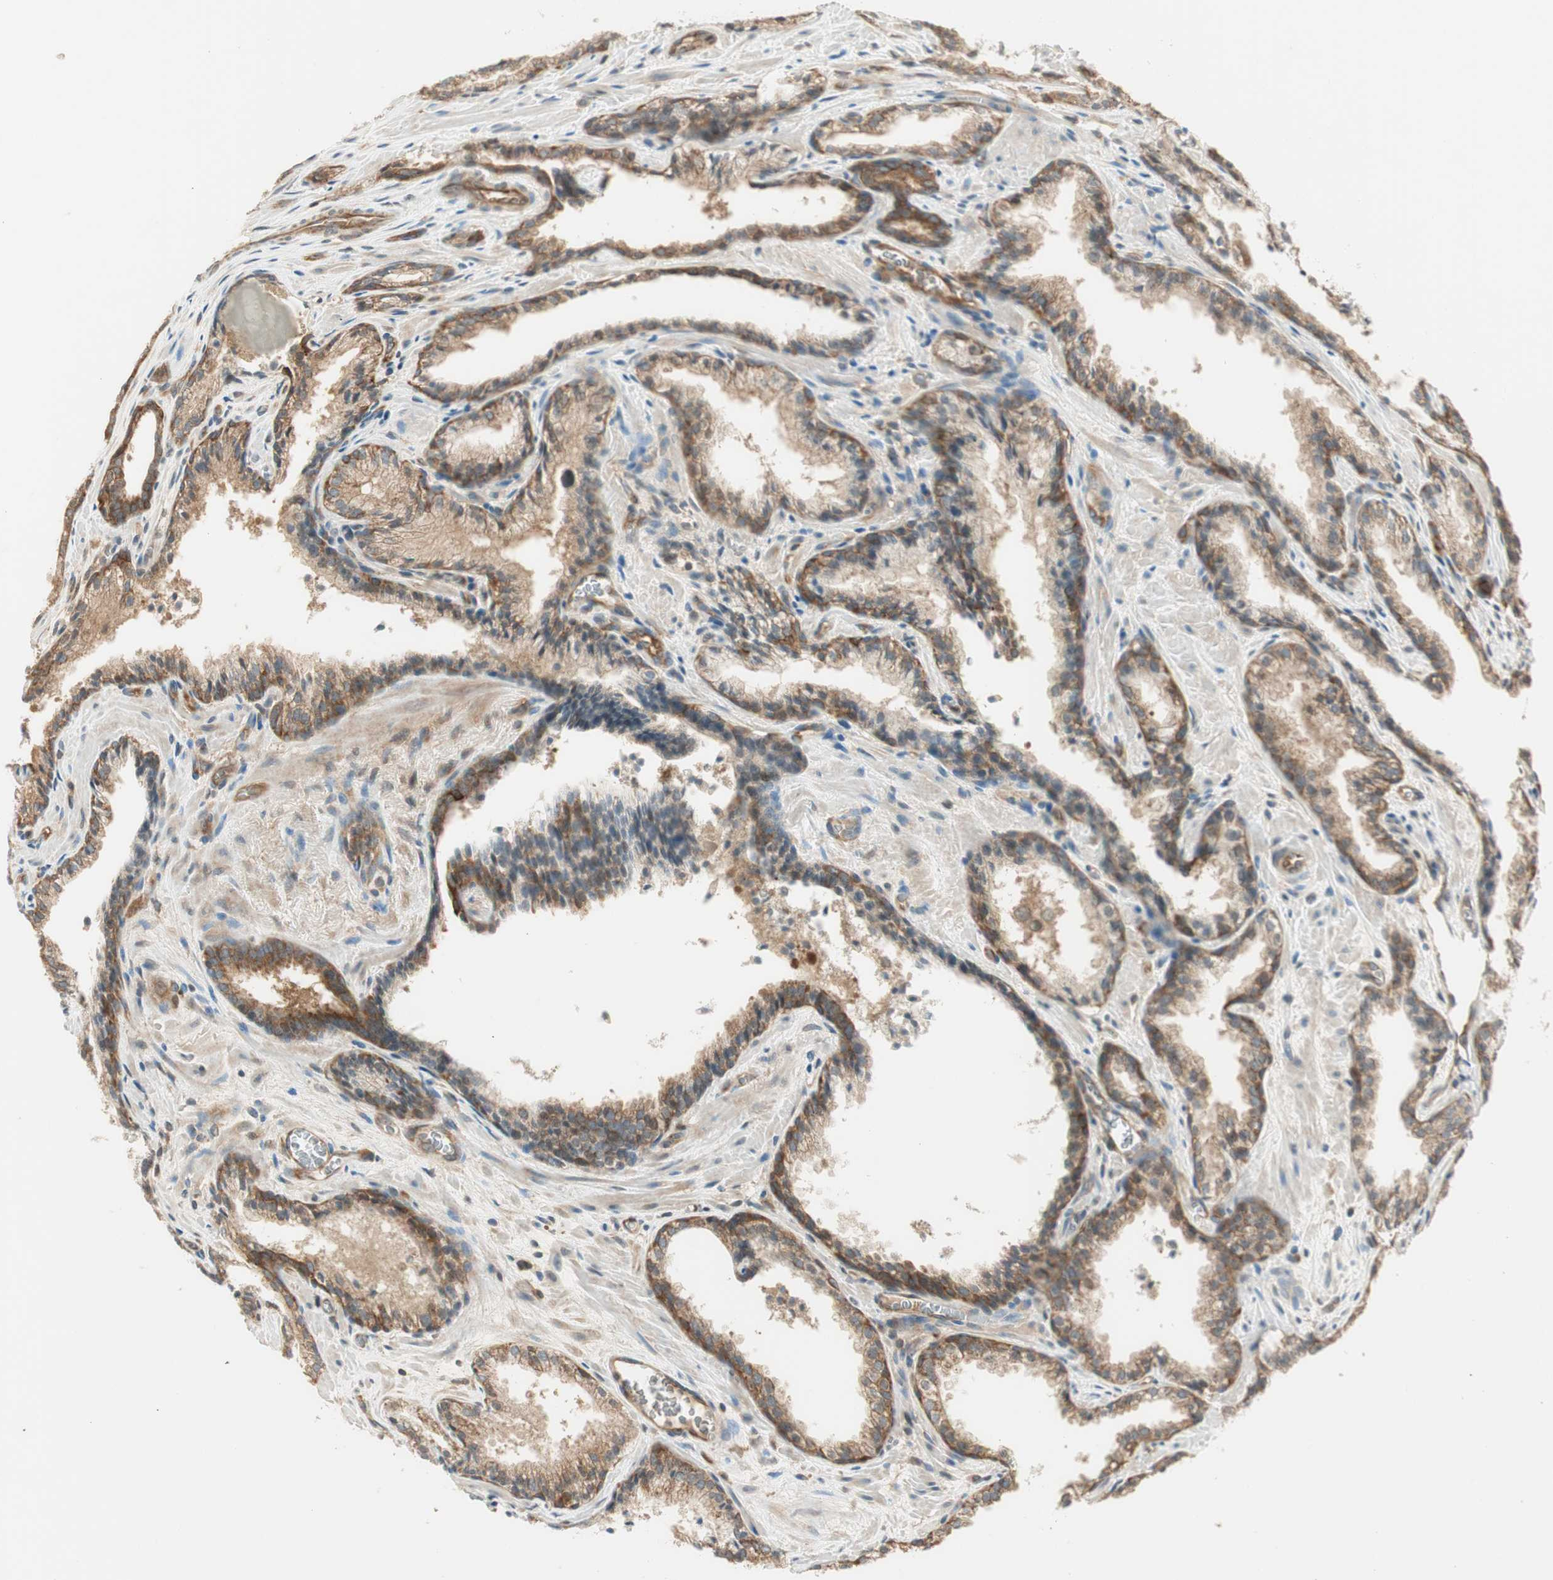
{"staining": {"intensity": "weak", "quantity": ">75%", "location": "cytoplasmic/membranous"}, "tissue": "prostate cancer", "cell_type": "Tumor cells", "image_type": "cancer", "snomed": [{"axis": "morphology", "description": "Adenocarcinoma, Low grade"}, {"axis": "topography", "description": "Prostate"}], "caption": "Protein expression by immunohistochemistry exhibits weak cytoplasmic/membranous expression in about >75% of tumor cells in prostate adenocarcinoma (low-grade).", "gene": "IPO5", "patient": {"sex": "male", "age": 60}}